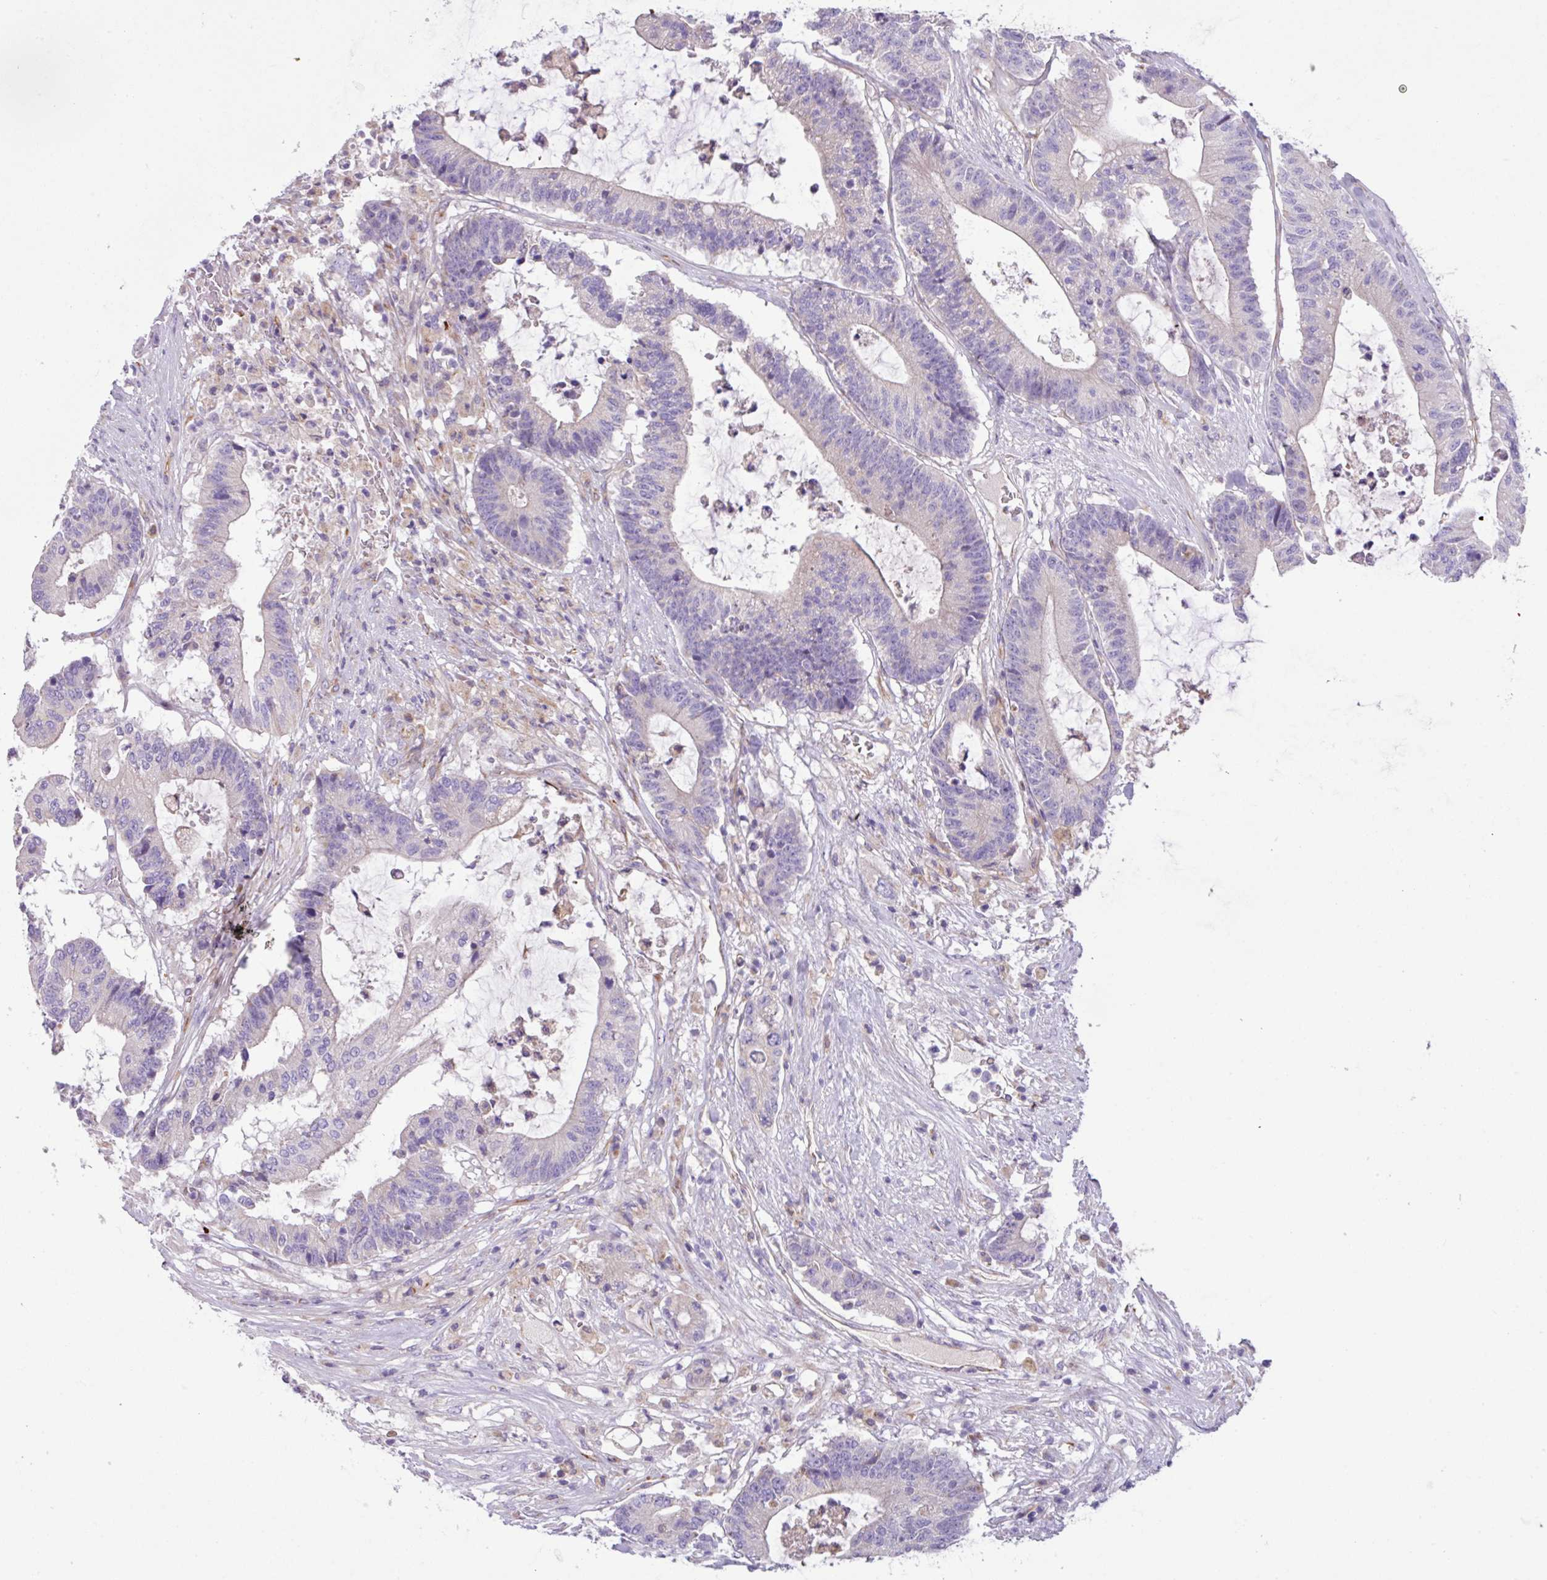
{"staining": {"intensity": "negative", "quantity": "none", "location": "none"}, "tissue": "colorectal cancer", "cell_type": "Tumor cells", "image_type": "cancer", "snomed": [{"axis": "morphology", "description": "Adenocarcinoma, NOS"}, {"axis": "topography", "description": "Colon"}], "caption": "Tumor cells are negative for brown protein staining in colorectal cancer (adenocarcinoma).", "gene": "MRM2", "patient": {"sex": "female", "age": 84}}